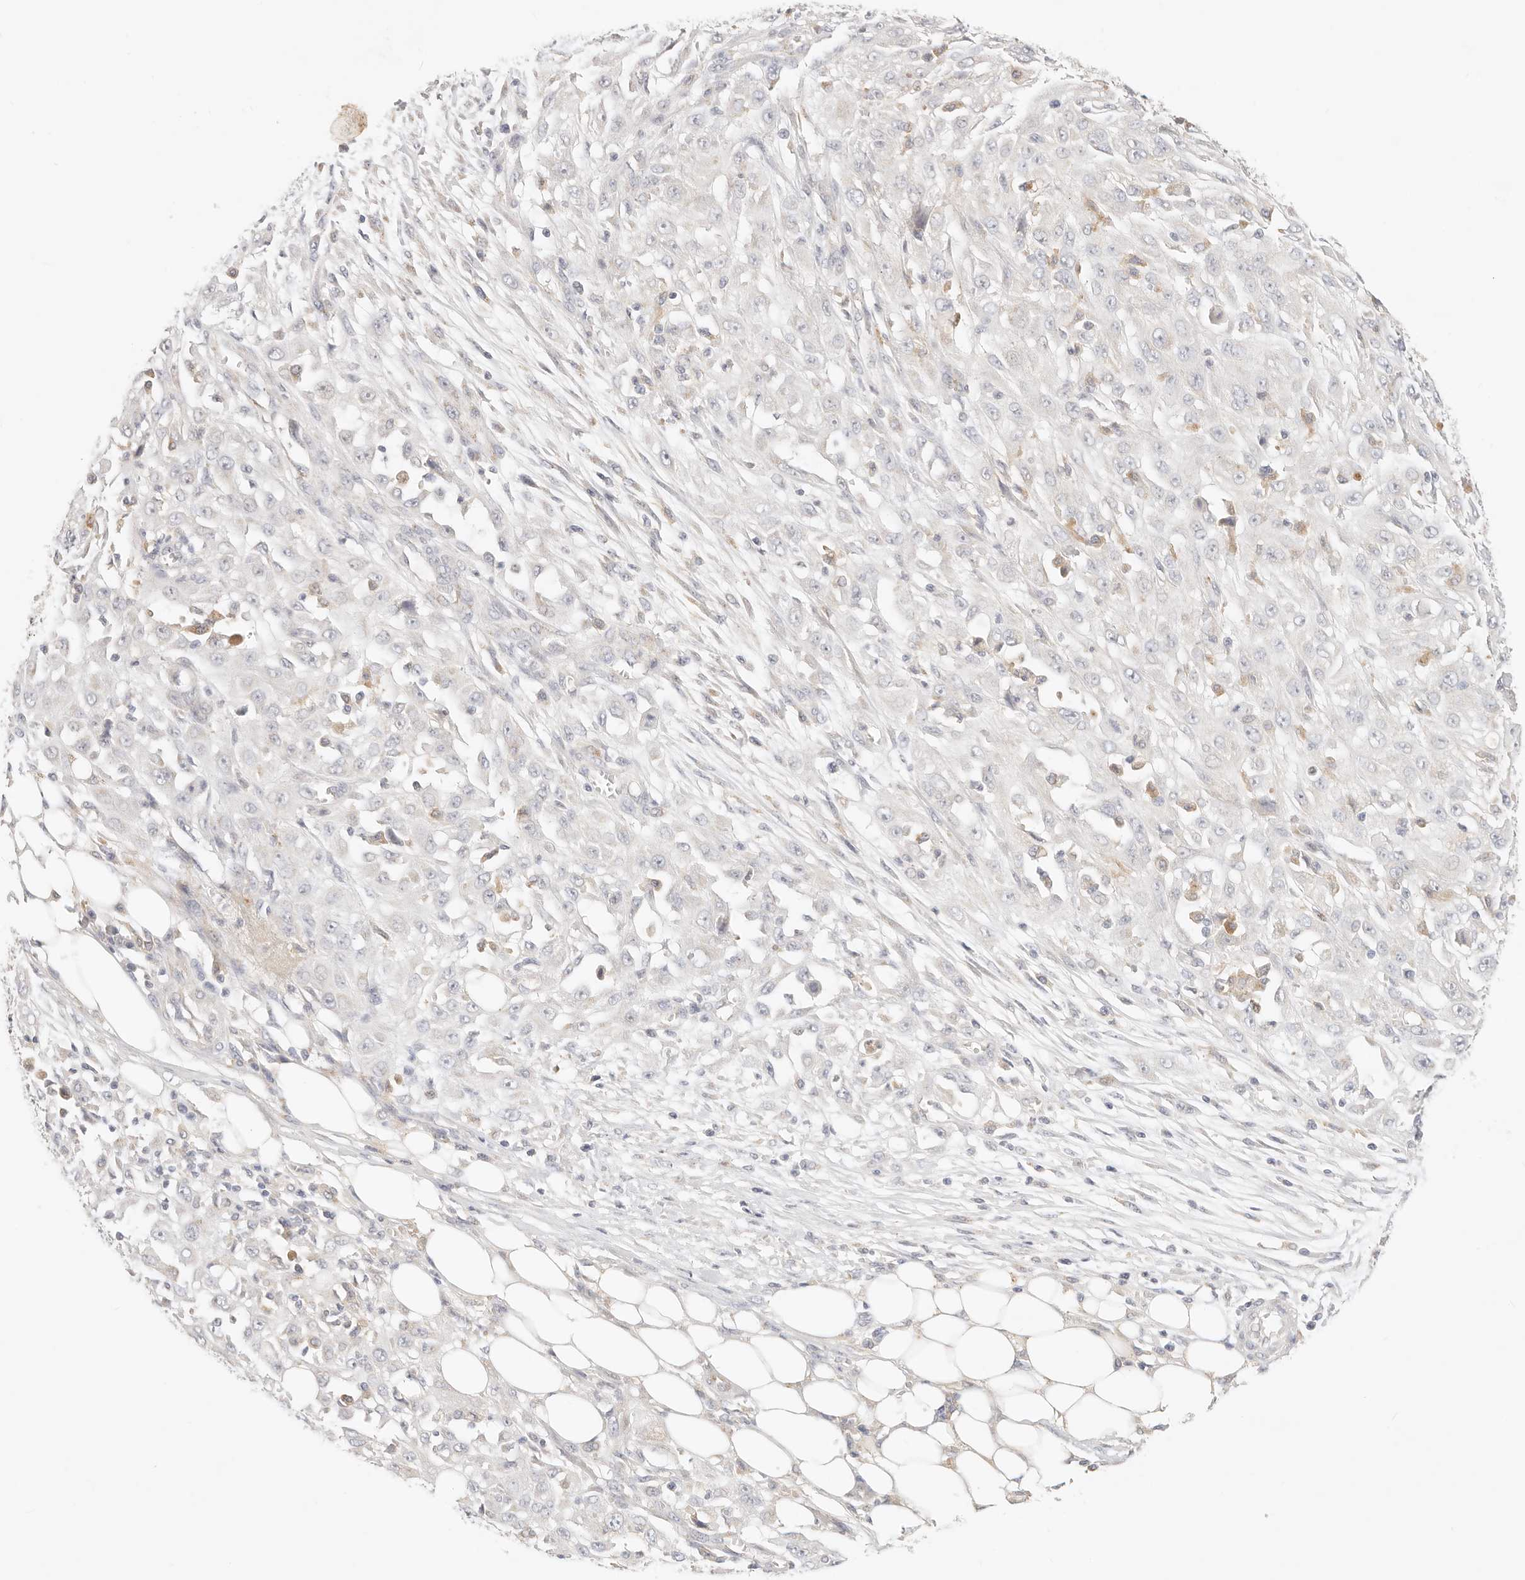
{"staining": {"intensity": "negative", "quantity": "none", "location": "none"}, "tissue": "skin cancer", "cell_type": "Tumor cells", "image_type": "cancer", "snomed": [{"axis": "morphology", "description": "Squamous cell carcinoma, NOS"}, {"axis": "morphology", "description": "Squamous cell carcinoma, metastatic, NOS"}, {"axis": "topography", "description": "Skin"}, {"axis": "topography", "description": "Lymph node"}], "caption": "Immunohistochemistry (IHC) histopathology image of neoplastic tissue: metastatic squamous cell carcinoma (skin) stained with DAB (3,3'-diaminobenzidine) demonstrates no significant protein expression in tumor cells.", "gene": "ACOX1", "patient": {"sex": "male", "age": 75}}